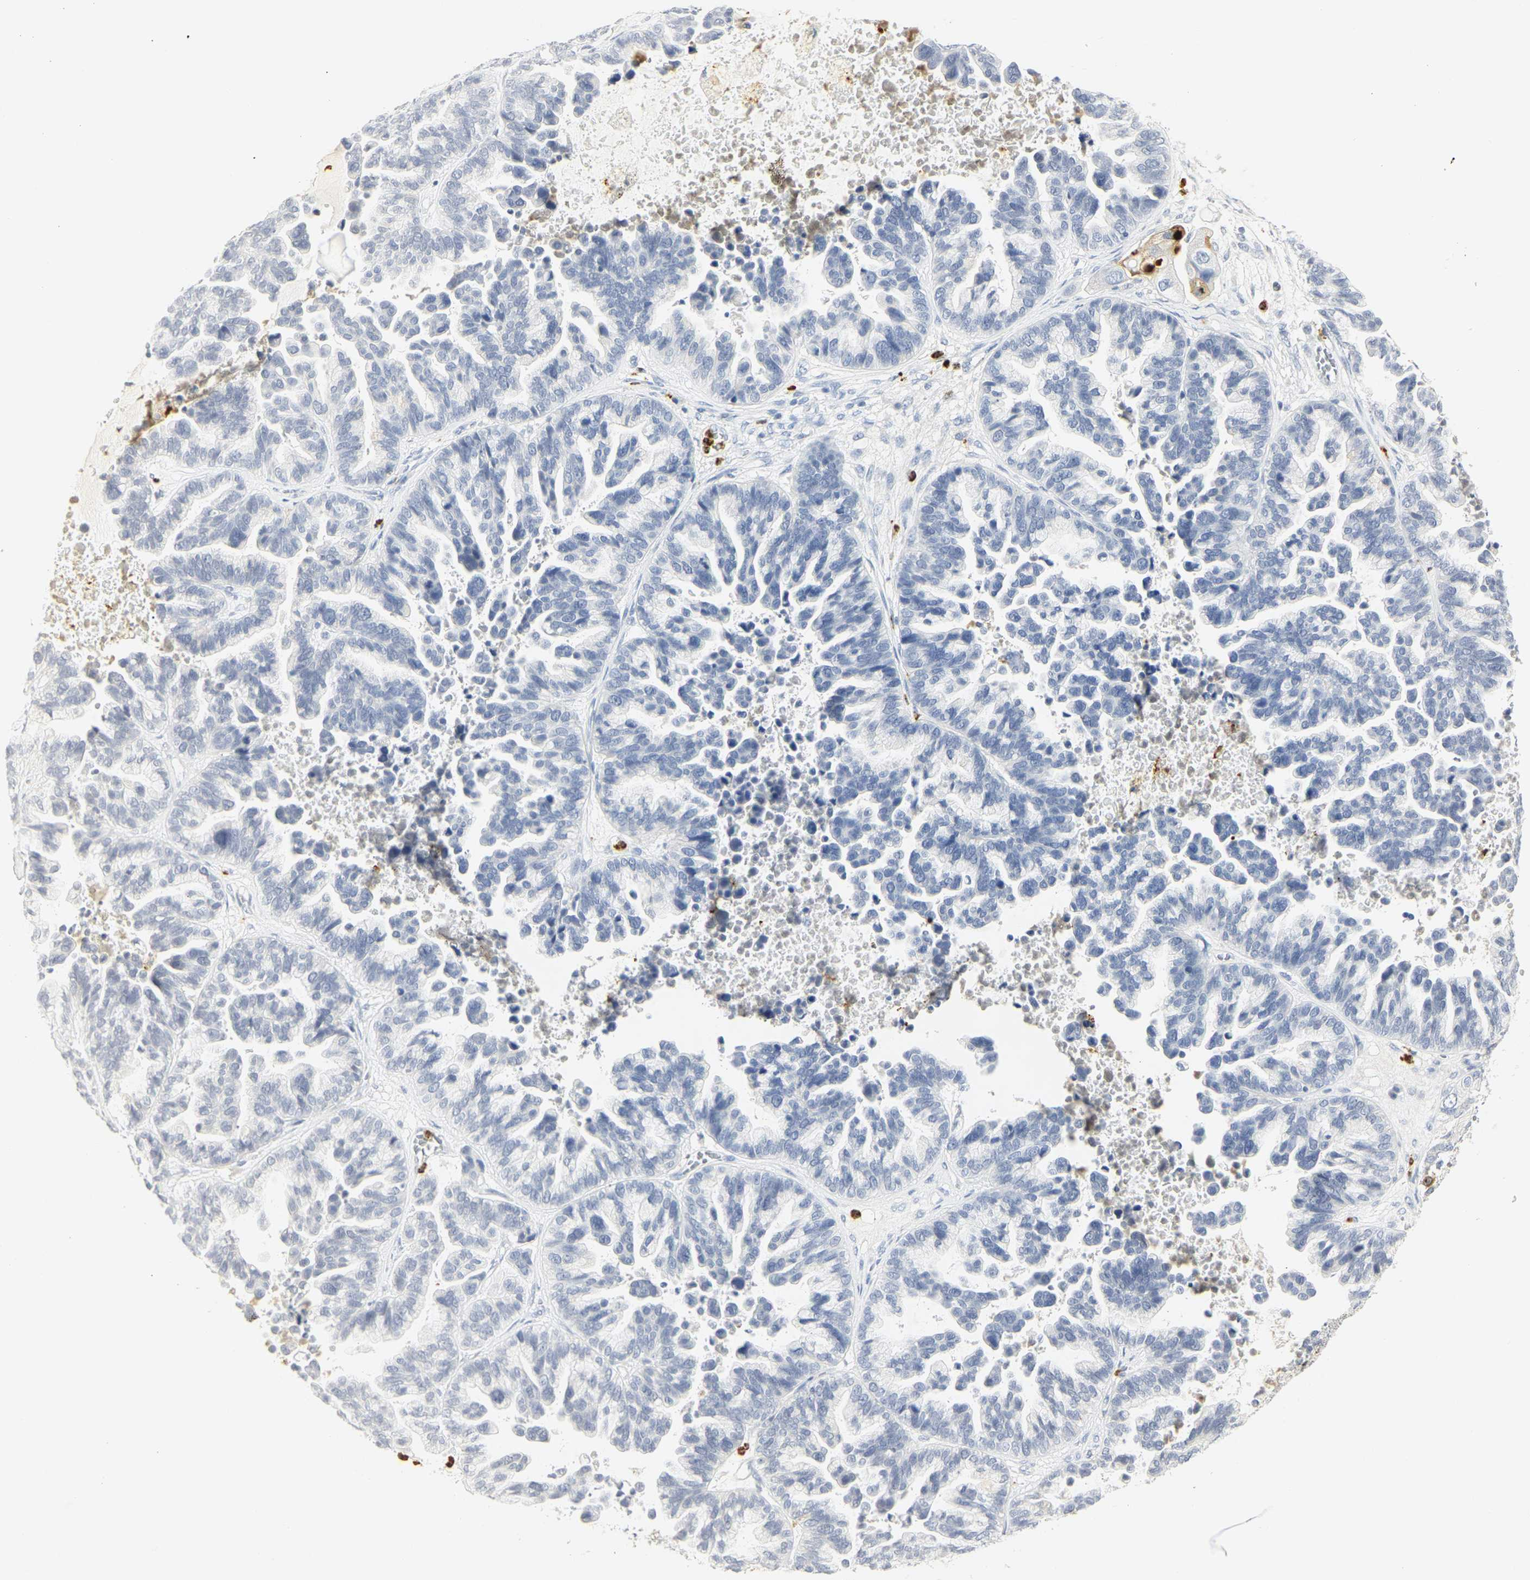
{"staining": {"intensity": "negative", "quantity": "none", "location": "none"}, "tissue": "ovarian cancer", "cell_type": "Tumor cells", "image_type": "cancer", "snomed": [{"axis": "morphology", "description": "Cystadenocarcinoma, serous, NOS"}, {"axis": "topography", "description": "Ovary"}], "caption": "The micrograph shows no significant positivity in tumor cells of ovarian cancer. (DAB immunohistochemistry (IHC) with hematoxylin counter stain).", "gene": "MPO", "patient": {"sex": "female", "age": 56}}